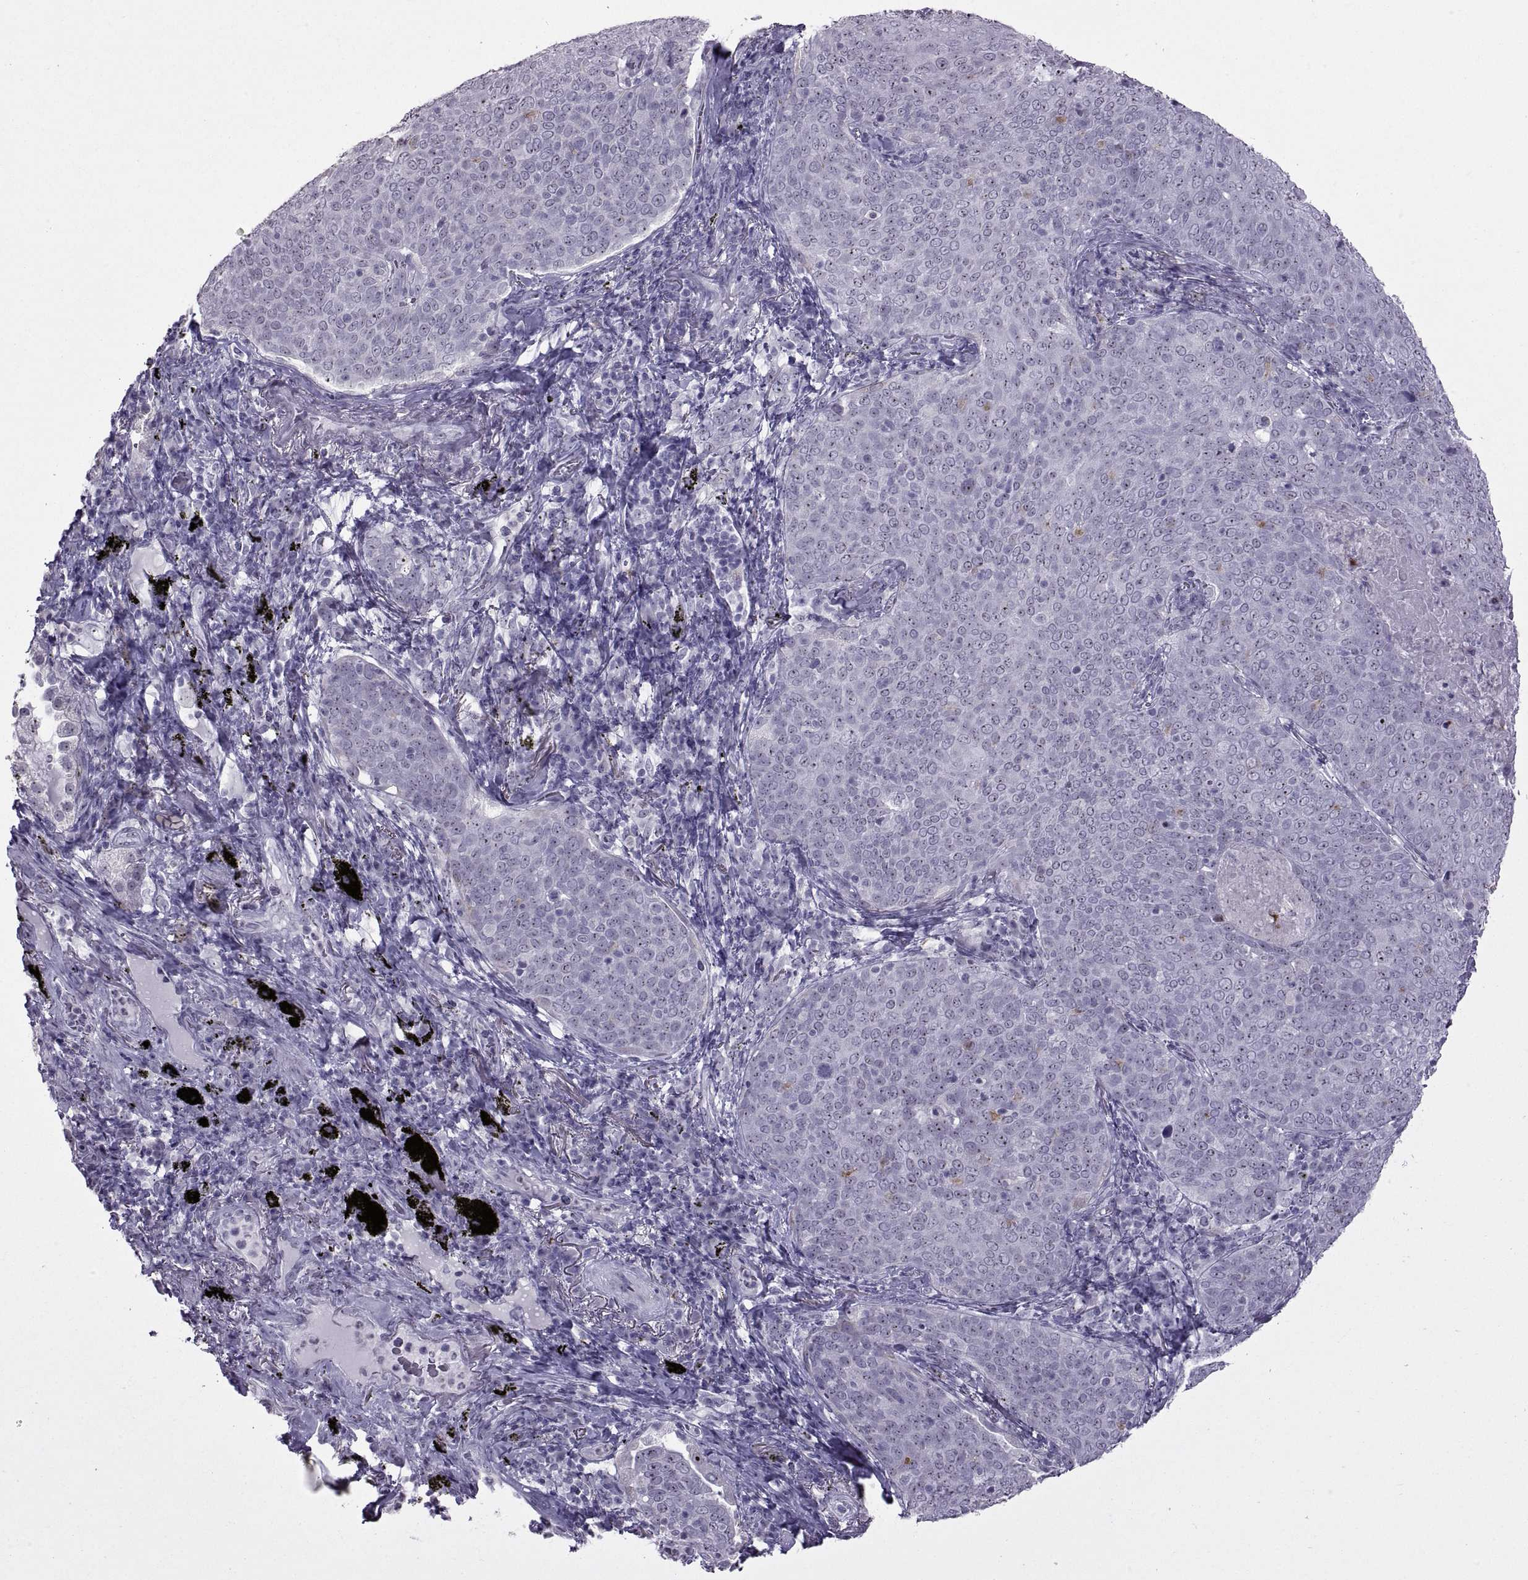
{"staining": {"intensity": "negative", "quantity": "none", "location": "none"}, "tissue": "lung cancer", "cell_type": "Tumor cells", "image_type": "cancer", "snomed": [{"axis": "morphology", "description": "Squamous cell carcinoma, NOS"}, {"axis": "topography", "description": "Lung"}], "caption": "This image is of lung cancer (squamous cell carcinoma) stained with IHC to label a protein in brown with the nuclei are counter-stained blue. There is no expression in tumor cells. (IHC, brightfield microscopy, high magnification).", "gene": "ASIC2", "patient": {"sex": "male", "age": 82}}